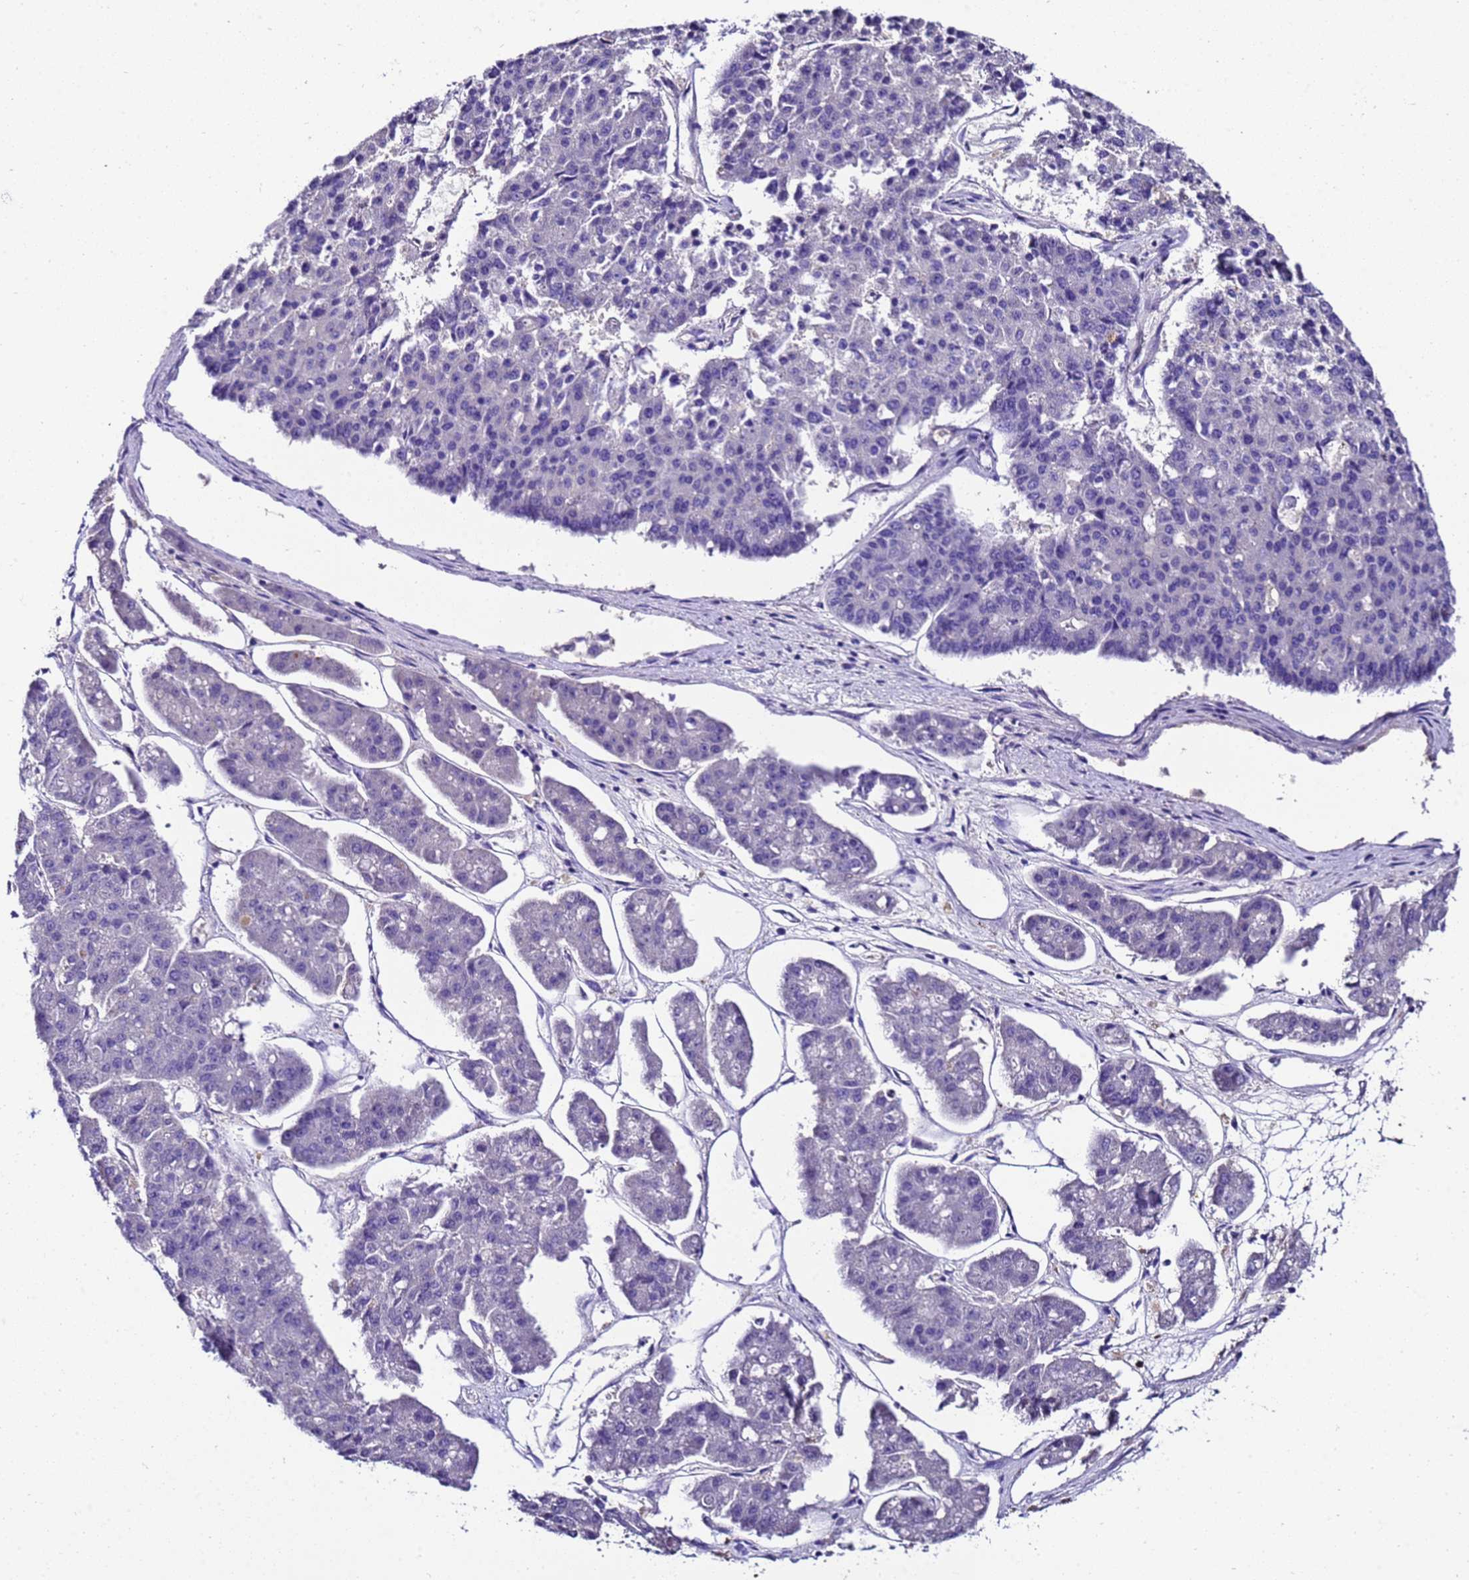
{"staining": {"intensity": "negative", "quantity": "none", "location": "none"}, "tissue": "pancreatic cancer", "cell_type": "Tumor cells", "image_type": "cancer", "snomed": [{"axis": "morphology", "description": "Adenocarcinoma, NOS"}, {"axis": "topography", "description": "Pancreas"}], "caption": "High power microscopy micrograph of an IHC histopathology image of pancreatic adenocarcinoma, revealing no significant positivity in tumor cells. (DAB (3,3'-diaminobenzidine) IHC with hematoxylin counter stain).", "gene": "UGT2A1", "patient": {"sex": "male", "age": 50}}